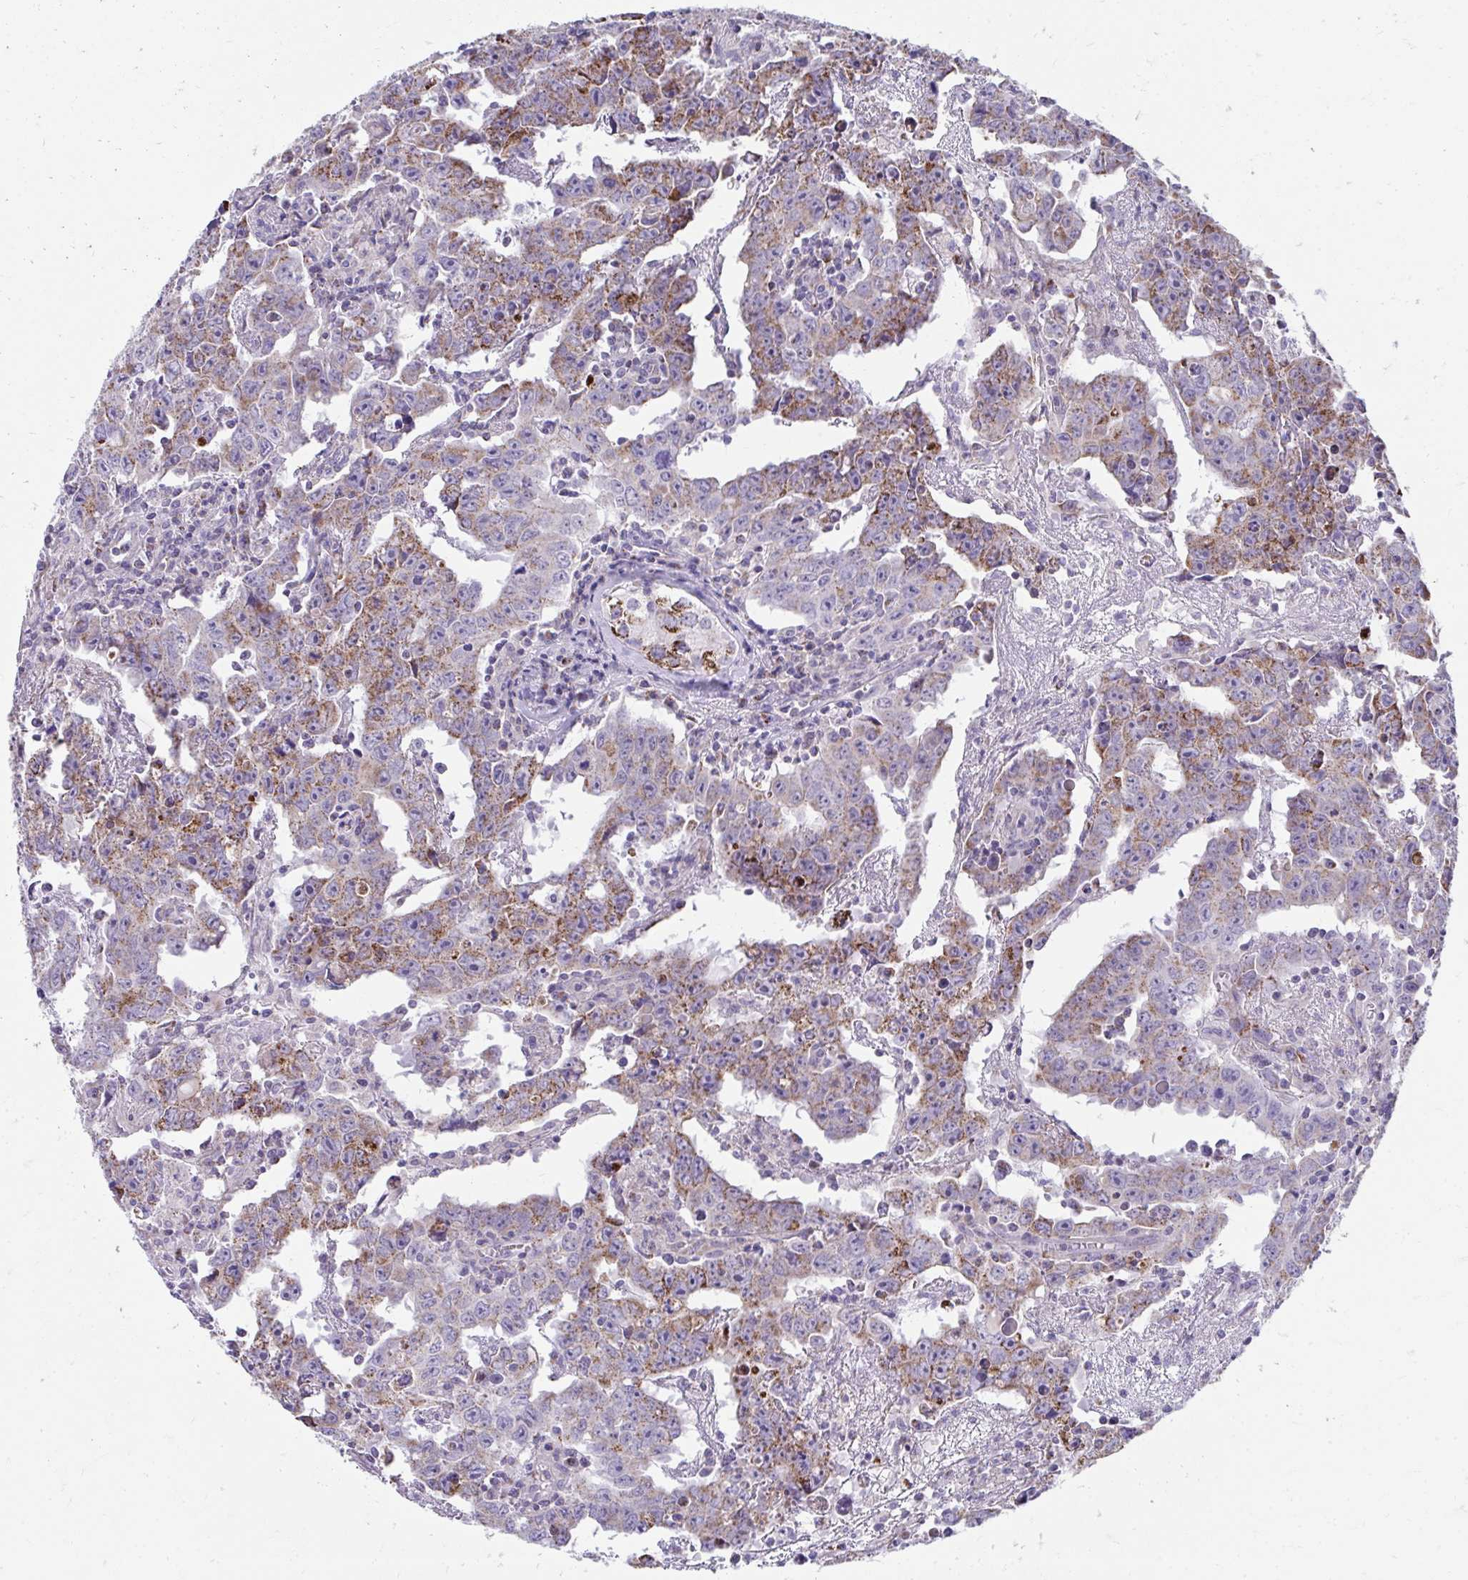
{"staining": {"intensity": "moderate", "quantity": ">75%", "location": "cytoplasmic/membranous"}, "tissue": "testis cancer", "cell_type": "Tumor cells", "image_type": "cancer", "snomed": [{"axis": "morphology", "description": "Carcinoma, Embryonal, NOS"}, {"axis": "topography", "description": "Testis"}], "caption": "Testis cancer (embryonal carcinoma) was stained to show a protein in brown. There is medium levels of moderate cytoplasmic/membranous expression in approximately >75% of tumor cells. The staining is performed using DAB brown chromogen to label protein expression. The nuclei are counter-stained blue using hematoxylin.", "gene": "PRRG3", "patient": {"sex": "male", "age": 22}}